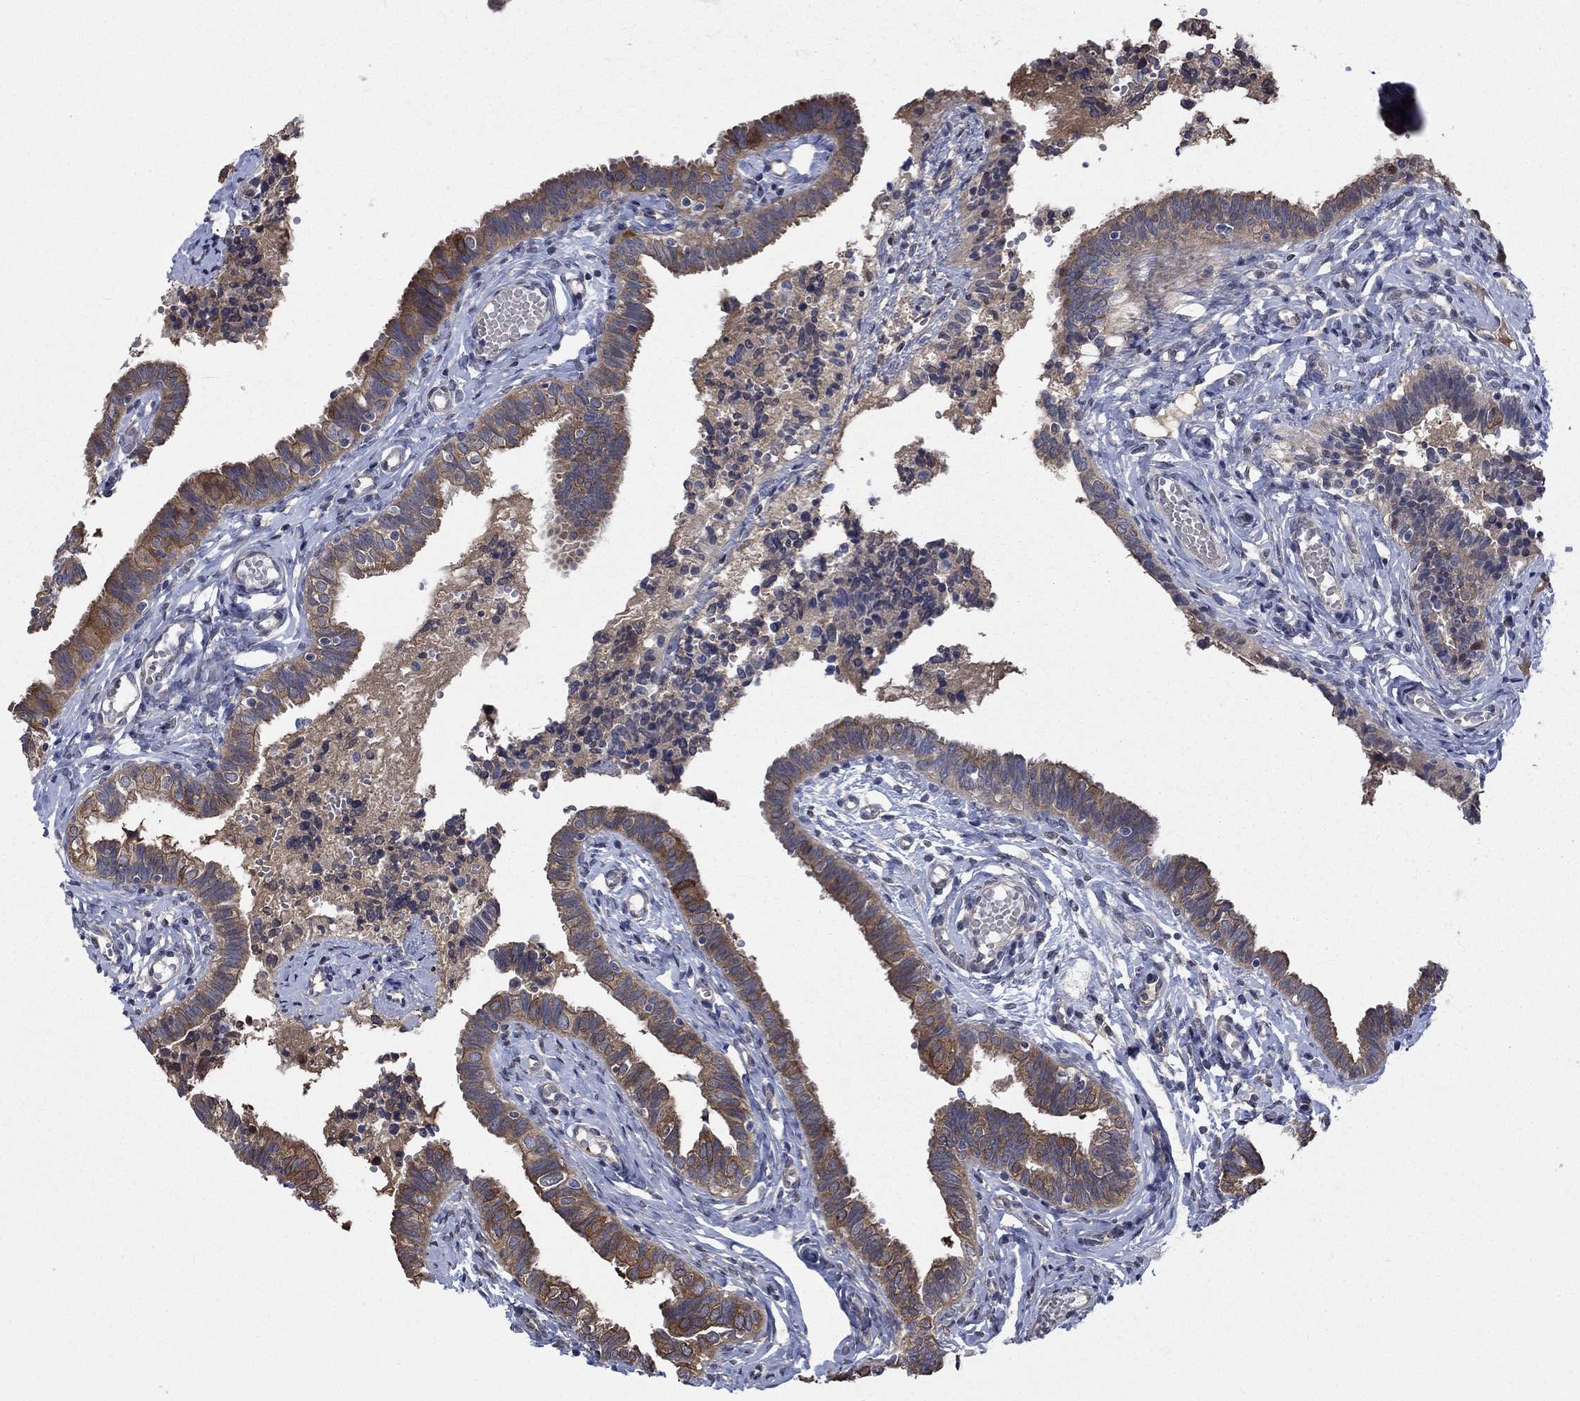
{"staining": {"intensity": "strong", "quantity": "25%-75%", "location": "cytoplasmic/membranous"}, "tissue": "fallopian tube", "cell_type": "Glandular cells", "image_type": "normal", "snomed": [{"axis": "morphology", "description": "Normal tissue, NOS"}, {"axis": "topography", "description": "Fallopian tube"}], "caption": "Glandular cells reveal high levels of strong cytoplasmic/membranous expression in approximately 25%-75% of cells in unremarkable human fallopian tube. Using DAB (3,3'-diaminobenzidine) (brown) and hematoxylin (blue) stains, captured at high magnification using brightfield microscopy.", "gene": "PDZD2", "patient": {"sex": "female", "age": 47}}